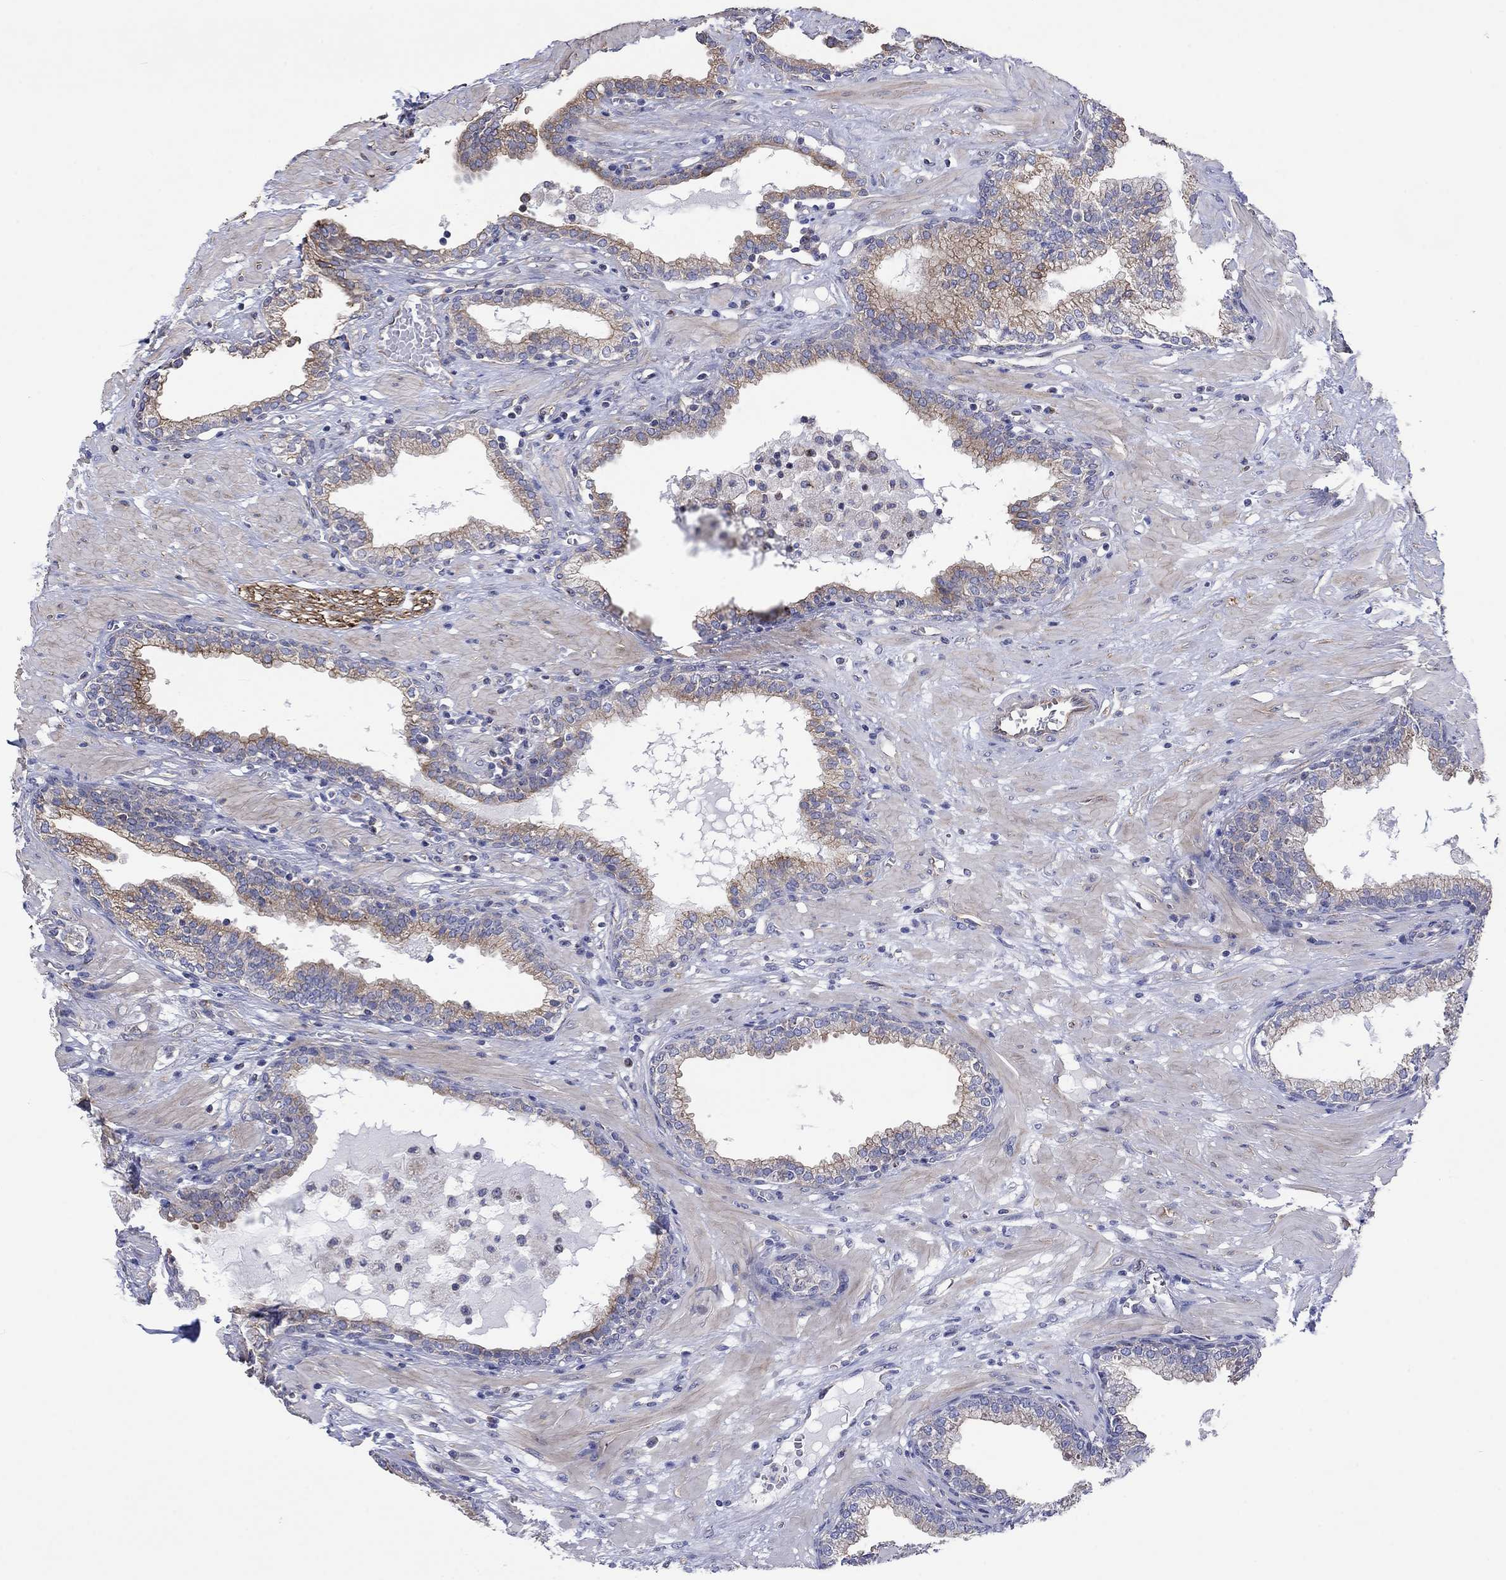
{"staining": {"intensity": "moderate", "quantity": "<25%", "location": "cytoplasmic/membranous"}, "tissue": "prostate", "cell_type": "Glandular cells", "image_type": "normal", "snomed": [{"axis": "morphology", "description": "Normal tissue, NOS"}, {"axis": "topography", "description": "Prostate"}], "caption": "Immunohistochemical staining of benign prostate exhibits <25% levels of moderate cytoplasmic/membranous protein staining in about <25% of glandular cells.", "gene": "TPRN", "patient": {"sex": "male", "age": 64}}